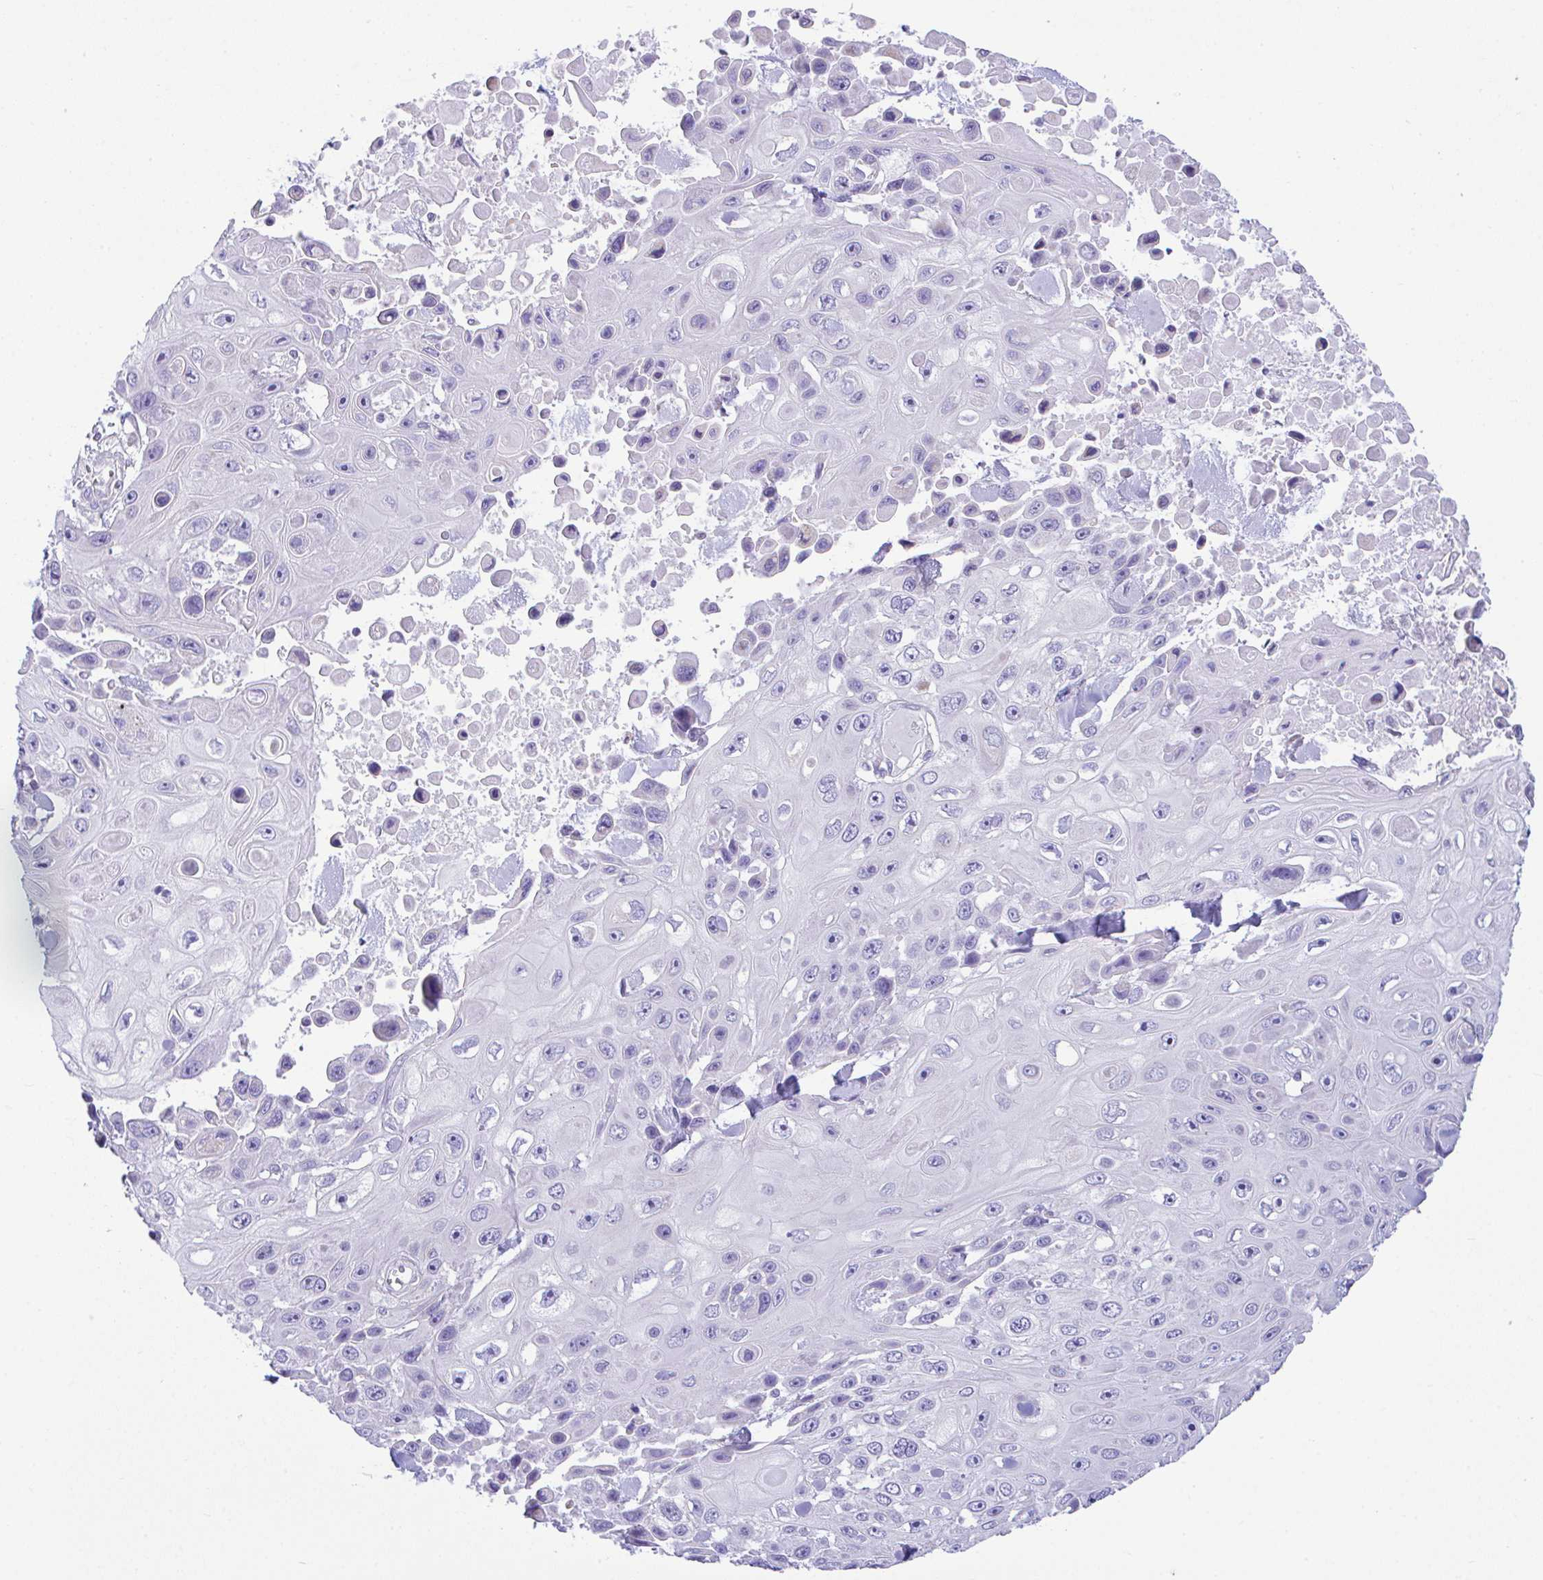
{"staining": {"intensity": "negative", "quantity": "none", "location": "none"}, "tissue": "skin cancer", "cell_type": "Tumor cells", "image_type": "cancer", "snomed": [{"axis": "morphology", "description": "Squamous cell carcinoma, NOS"}, {"axis": "topography", "description": "Skin"}], "caption": "High magnification brightfield microscopy of skin cancer (squamous cell carcinoma) stained with DAB (3,3'-diaminobenzidine) (brown) and counterstained with hematoxylin (blue): tumor cells show no significant positivity. The staining was performed using DAB to visualize the protein expression in brown, while the nuclei were stained in blue with hematoxylin (Magnification: 20x).", "gene": "NLRP8", "patient": {"sex": "male", "age": 82}}